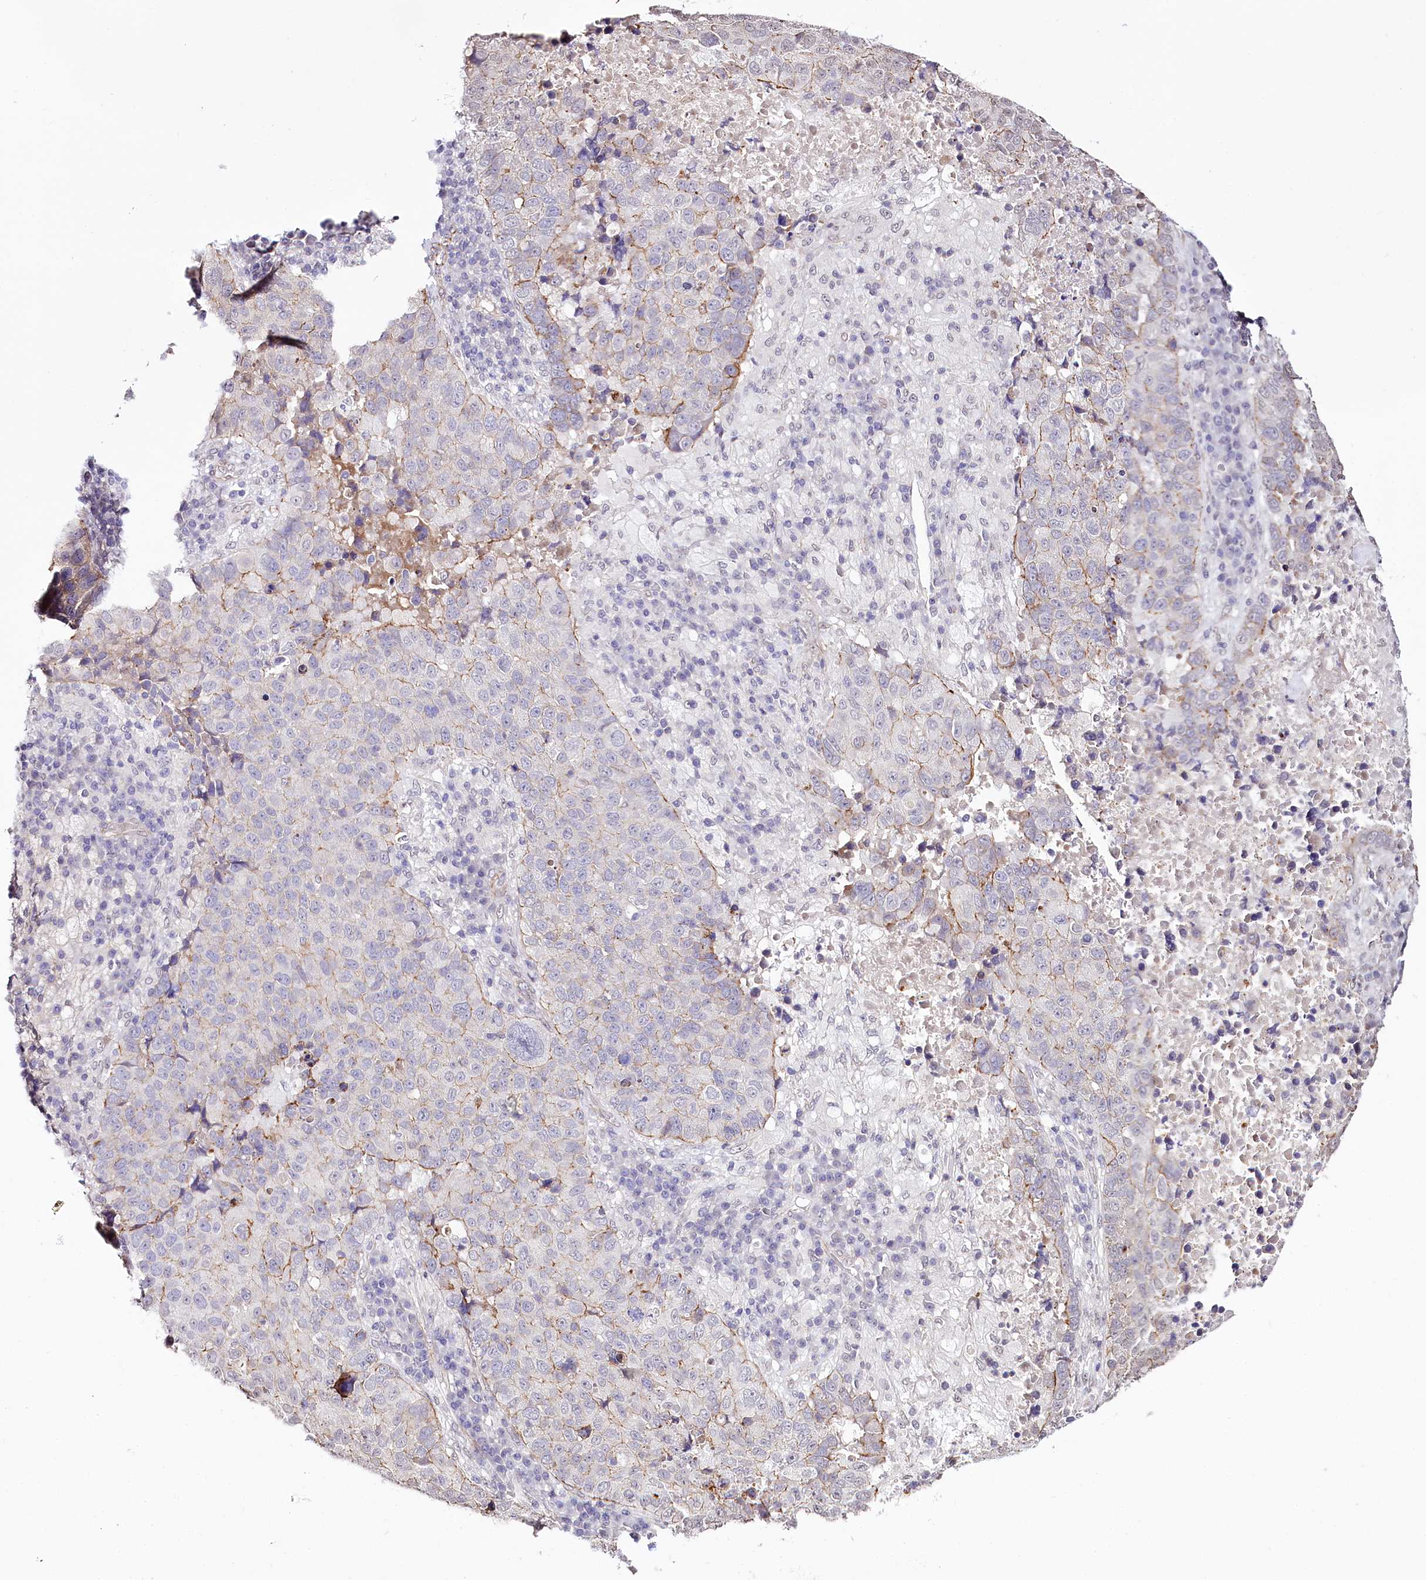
{"staining": {"intensity": "moderate", "quantity": "<25%", "location": "cytoplasmic/membranous"}, "tissue": "lung cancer", "cell_type": "Tumor cells", "image_type": "cancer", "snomed": [{"axis": "morphology", "description": "Squamous cell carcinoma, NOS"}, {"axis": "topography", "description": "Lung"}], "caption": "Brown immunohistochemical staining in squamous cell carcinoma (lung) reveals moderate cytoplasmic/membranous staining in about <25% of tumor cells.", "gene": "ST7", "patient": {"sex": "male", "age": 73}}